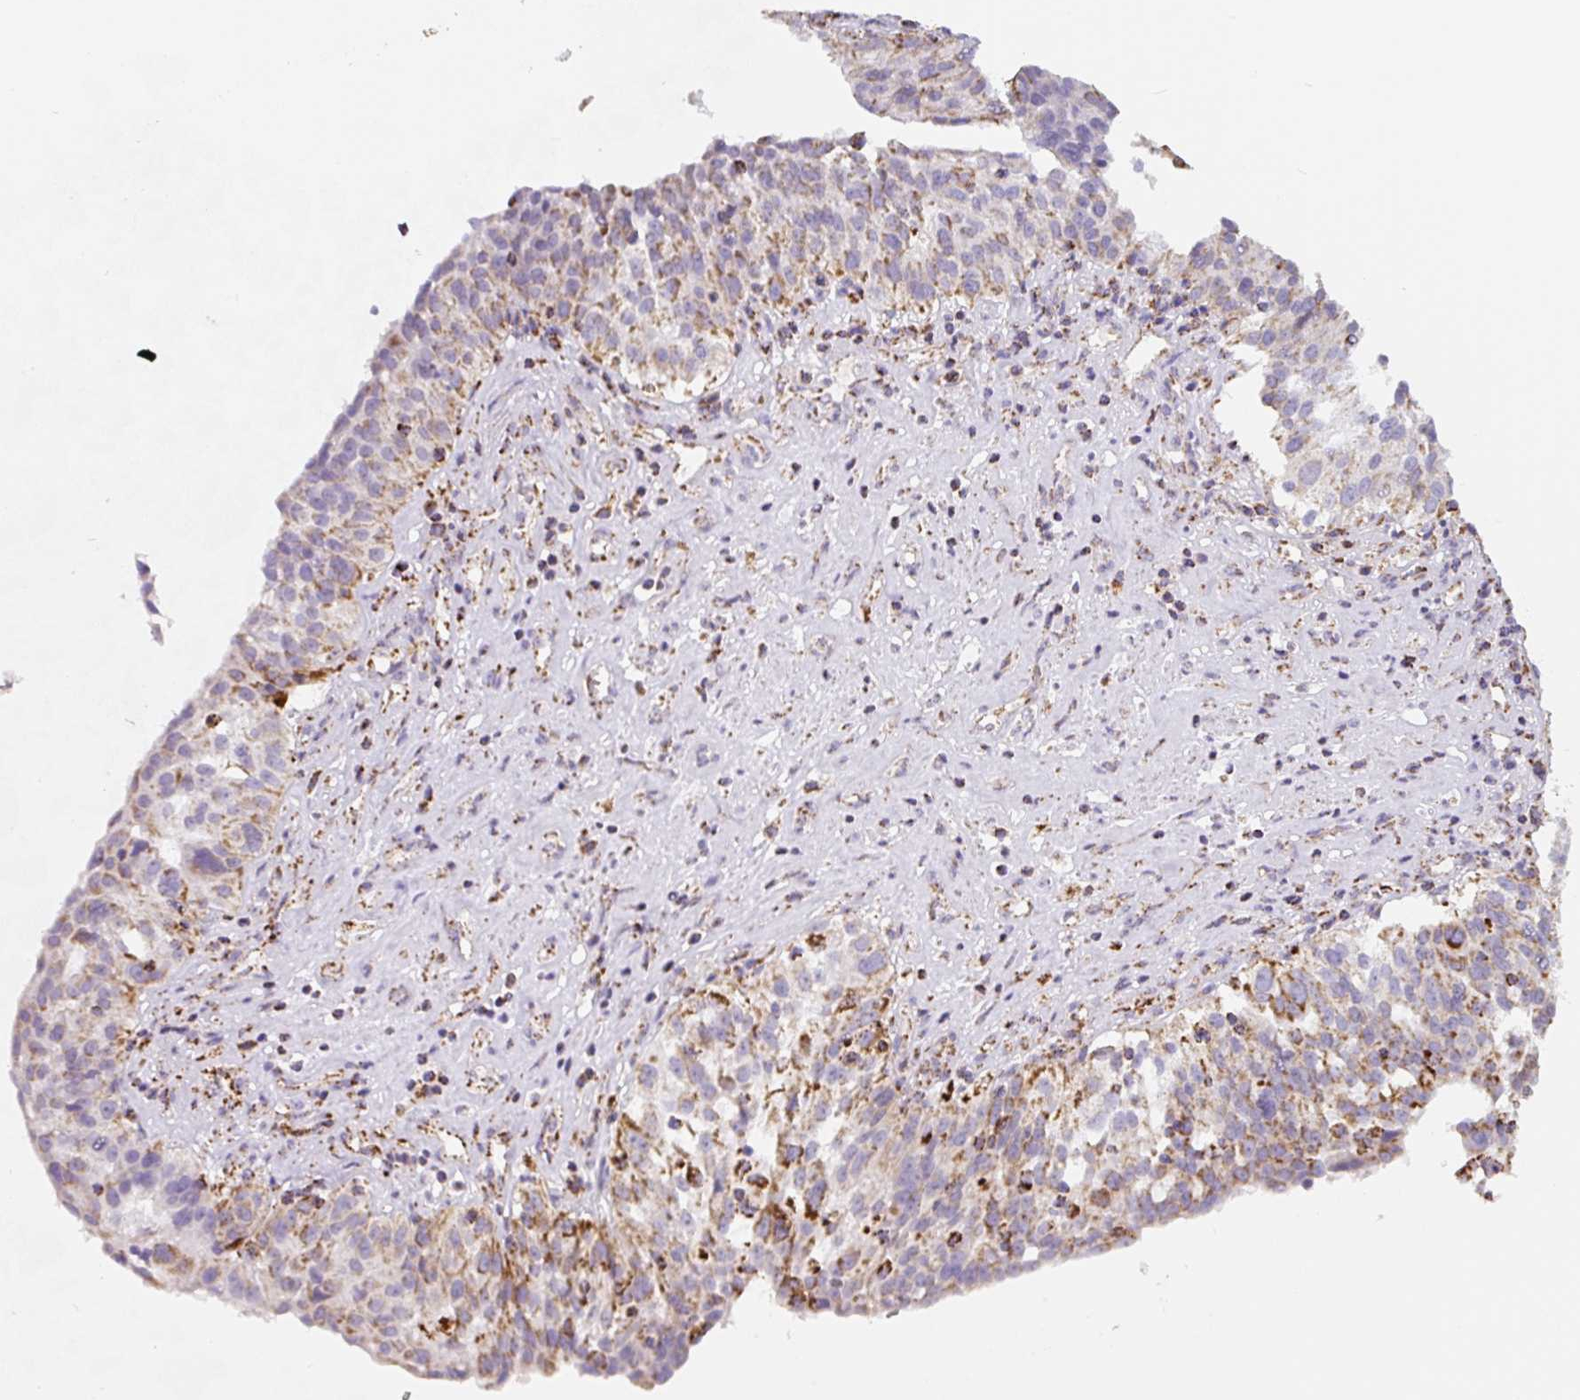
{"staining": {"intensity": "moderate", "quantity": "25%-75%", "location": "cytoplasmic/membranous"}, "tissue": "ovarian cancer", "cell_type": "Tumor cells", "image_type": "cancer", "snomed": [{"axis": "morphology", "description": "Cystadenocarcinoma, serous, NOS"}, {"axis": "topography", "description": "Ovary"}], "caption": "Tumor cells demonstrate medium levels of moderate cytoplasmic/membranous expression in approximately 25%-75% of cells in human serous cystadenocarcinoma (ovarian).", "gene": "MT-CO2", "patient": {"sex": "female", "age": 59}}